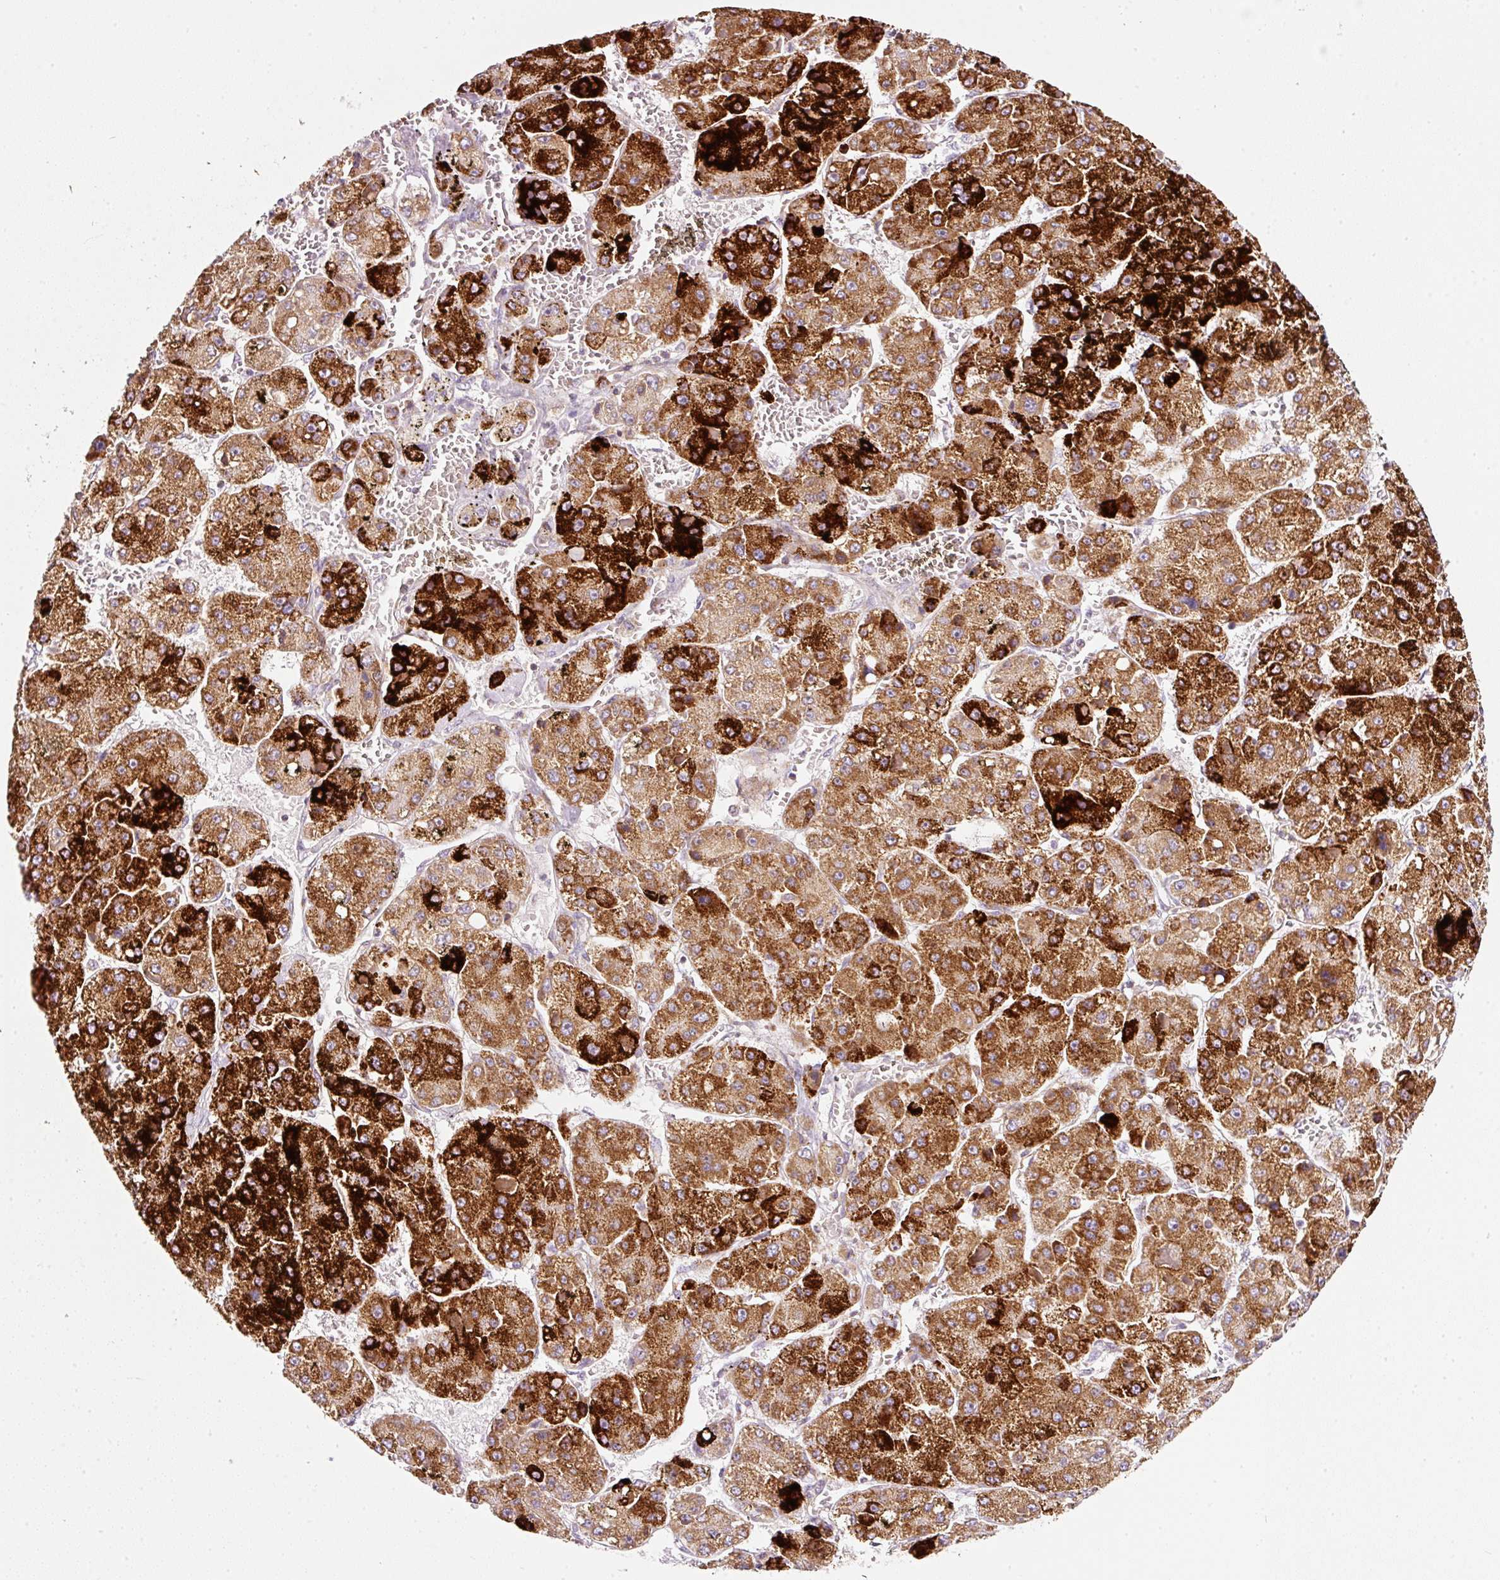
{"staining": {"intensity": "strong", "quantity": ">75%", "location": "cytoplasmic/membranous"}, "tissue": "liver cancer", "cell_type": "Tumor cells", "image_type": "cancer", "snomed": [{"axis": "morphology", "description": "Carcinoma, Hepatocellular, NOS"}, {"axis": "topography", "description": "Liver"}], "caption": "A high-resolution image shows immunohistochemistry (IHC) staining of liver cancer, which reveals strong cytoplasmic/membranous expression in about >75% of tumor cells. The staining was performed using DAB, with brown indicating positive protein expression. Nuclei are stained blue with hematoxylin.", "gene": "NDUFA1", "patient": {"sex": "female", "age": 73}}